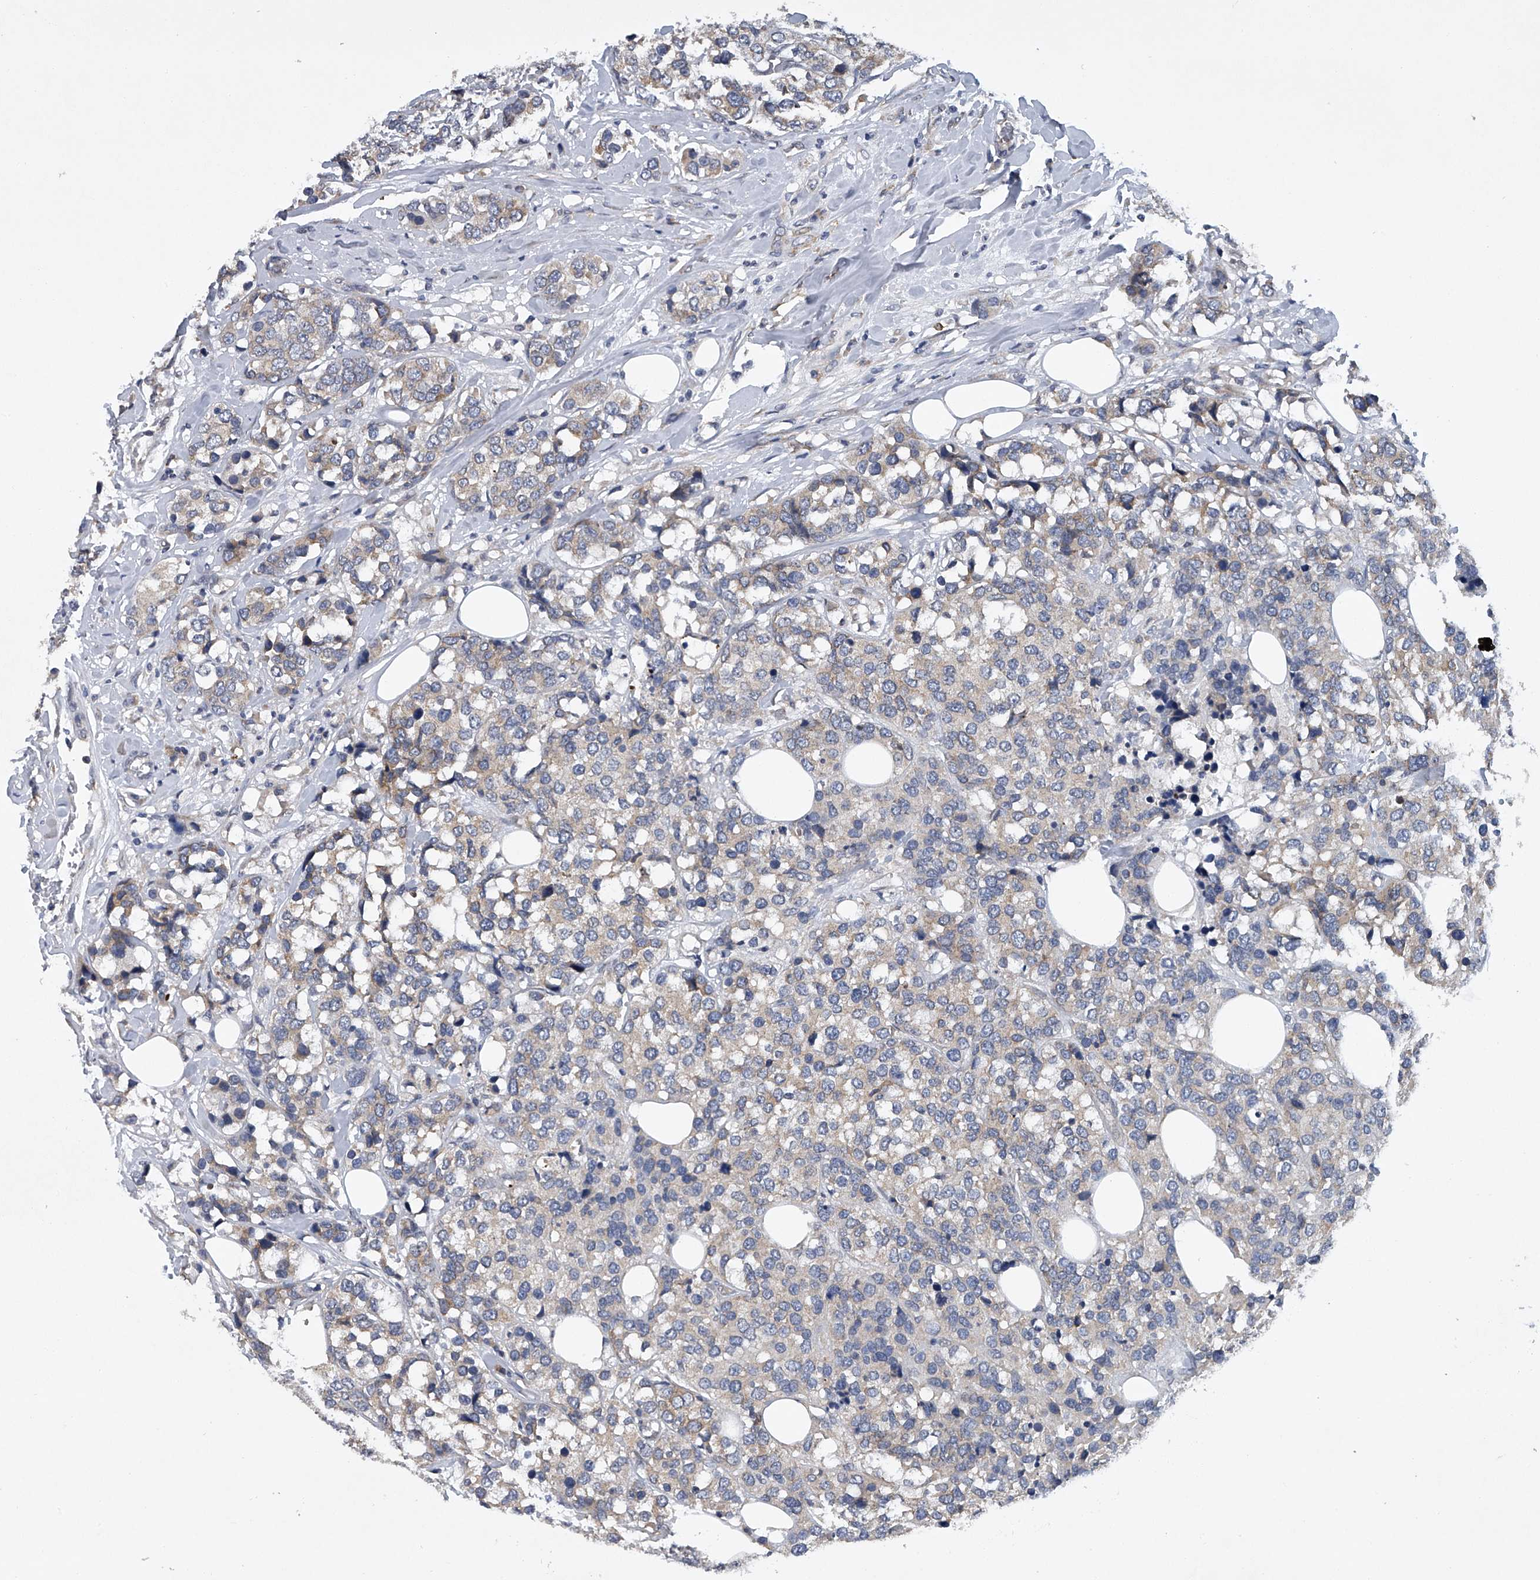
{"staining": {"intensity": "weak", "quantity": "25%-75%", "location": "cytoplasmic/membranous"}, "tissue": "breast cancer", "cell_type": "Tumor cells", "image_type": "cancer", "snomed": [{"axis": "morphology", "description": "Lobular carcinoma"}, {"axis": "topography", "description": "Breast"}], "caption": "Immunohistochemistry photomicrograph of breast cancer stained for a protein (brown), which reveals low levels of weak cytoplasmic/membranous staining in approximately 25%-75% of tumor cells.", "gene": "RNF5", "patient": {"sex": "female", "age": 59}}